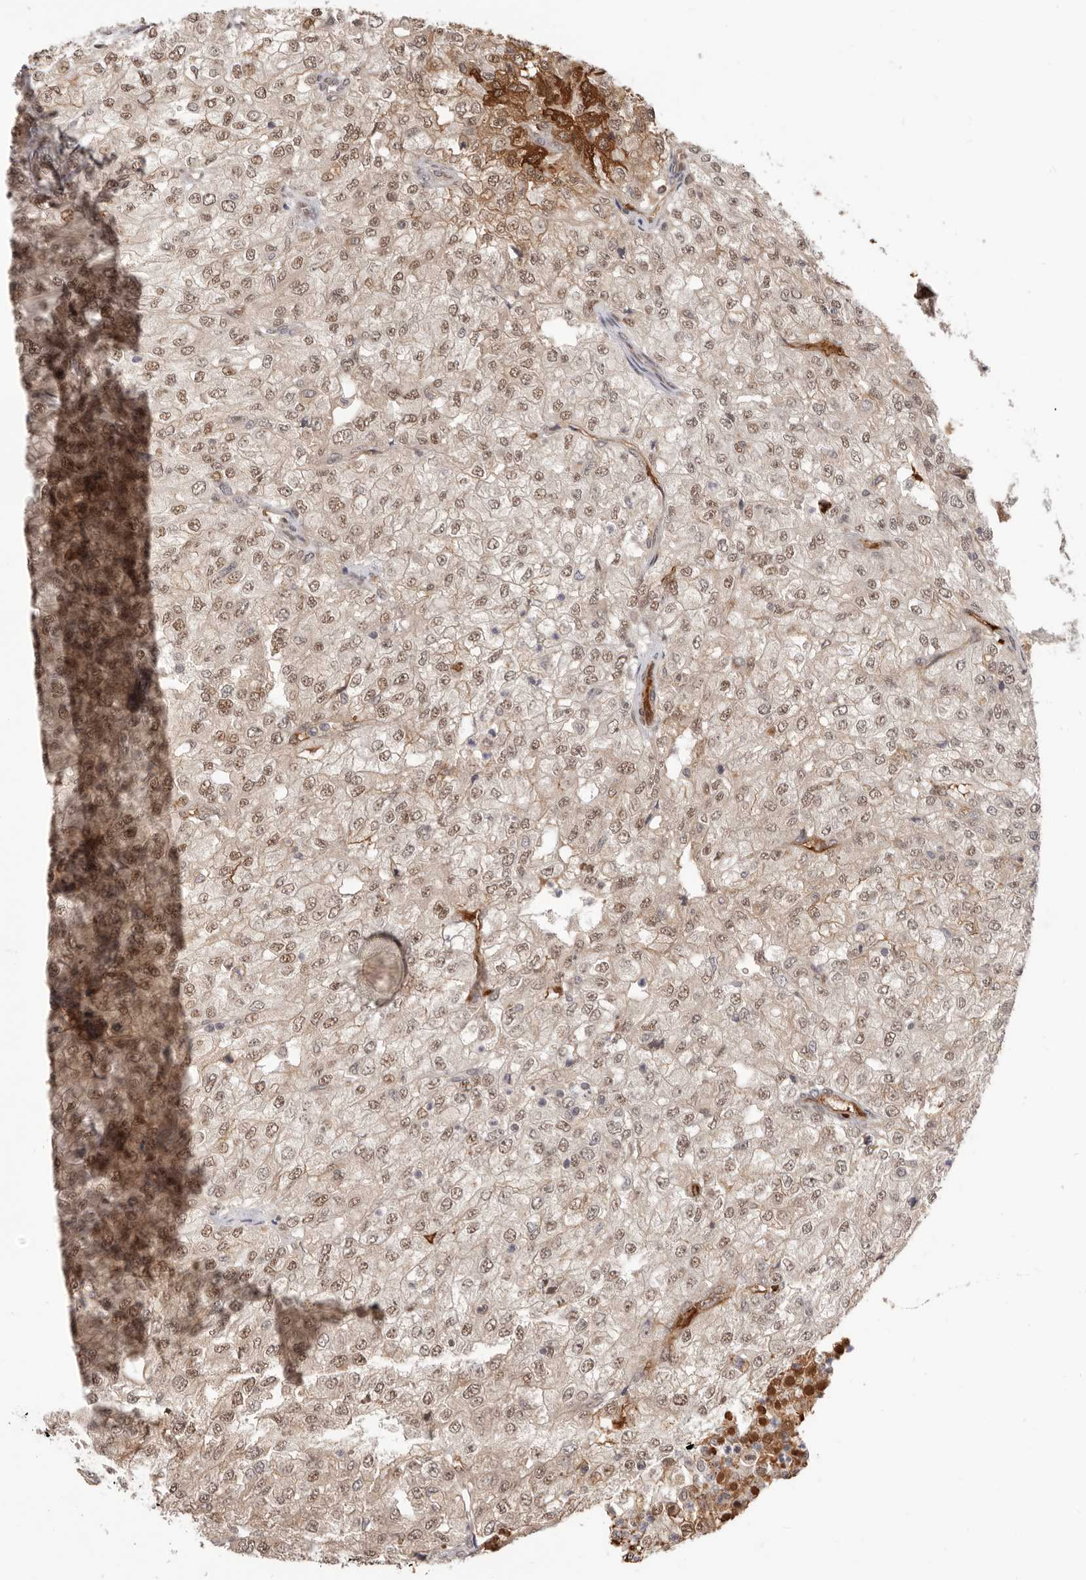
{"staining": {"intensity": "moderate", "quantity": ">75%", "location": "nuclear"}, "tissue": "renal cancer", "cell_type": "Tumor cells", "image_type": "cancer", "snomed": [{"axis": "morphology", "description": "Adenocarcinoma, NOS"}, {"axis": "topography", "description": "Kidney"}], "caption": "Renal cancer (adenocarcinoma) was stained to show a protein in brown. There is medium levels of moderate nuclear staining in about >75% of tumor cells.", "gene": "NCOA3", "patient": {"sex": "female", "age": 54}}